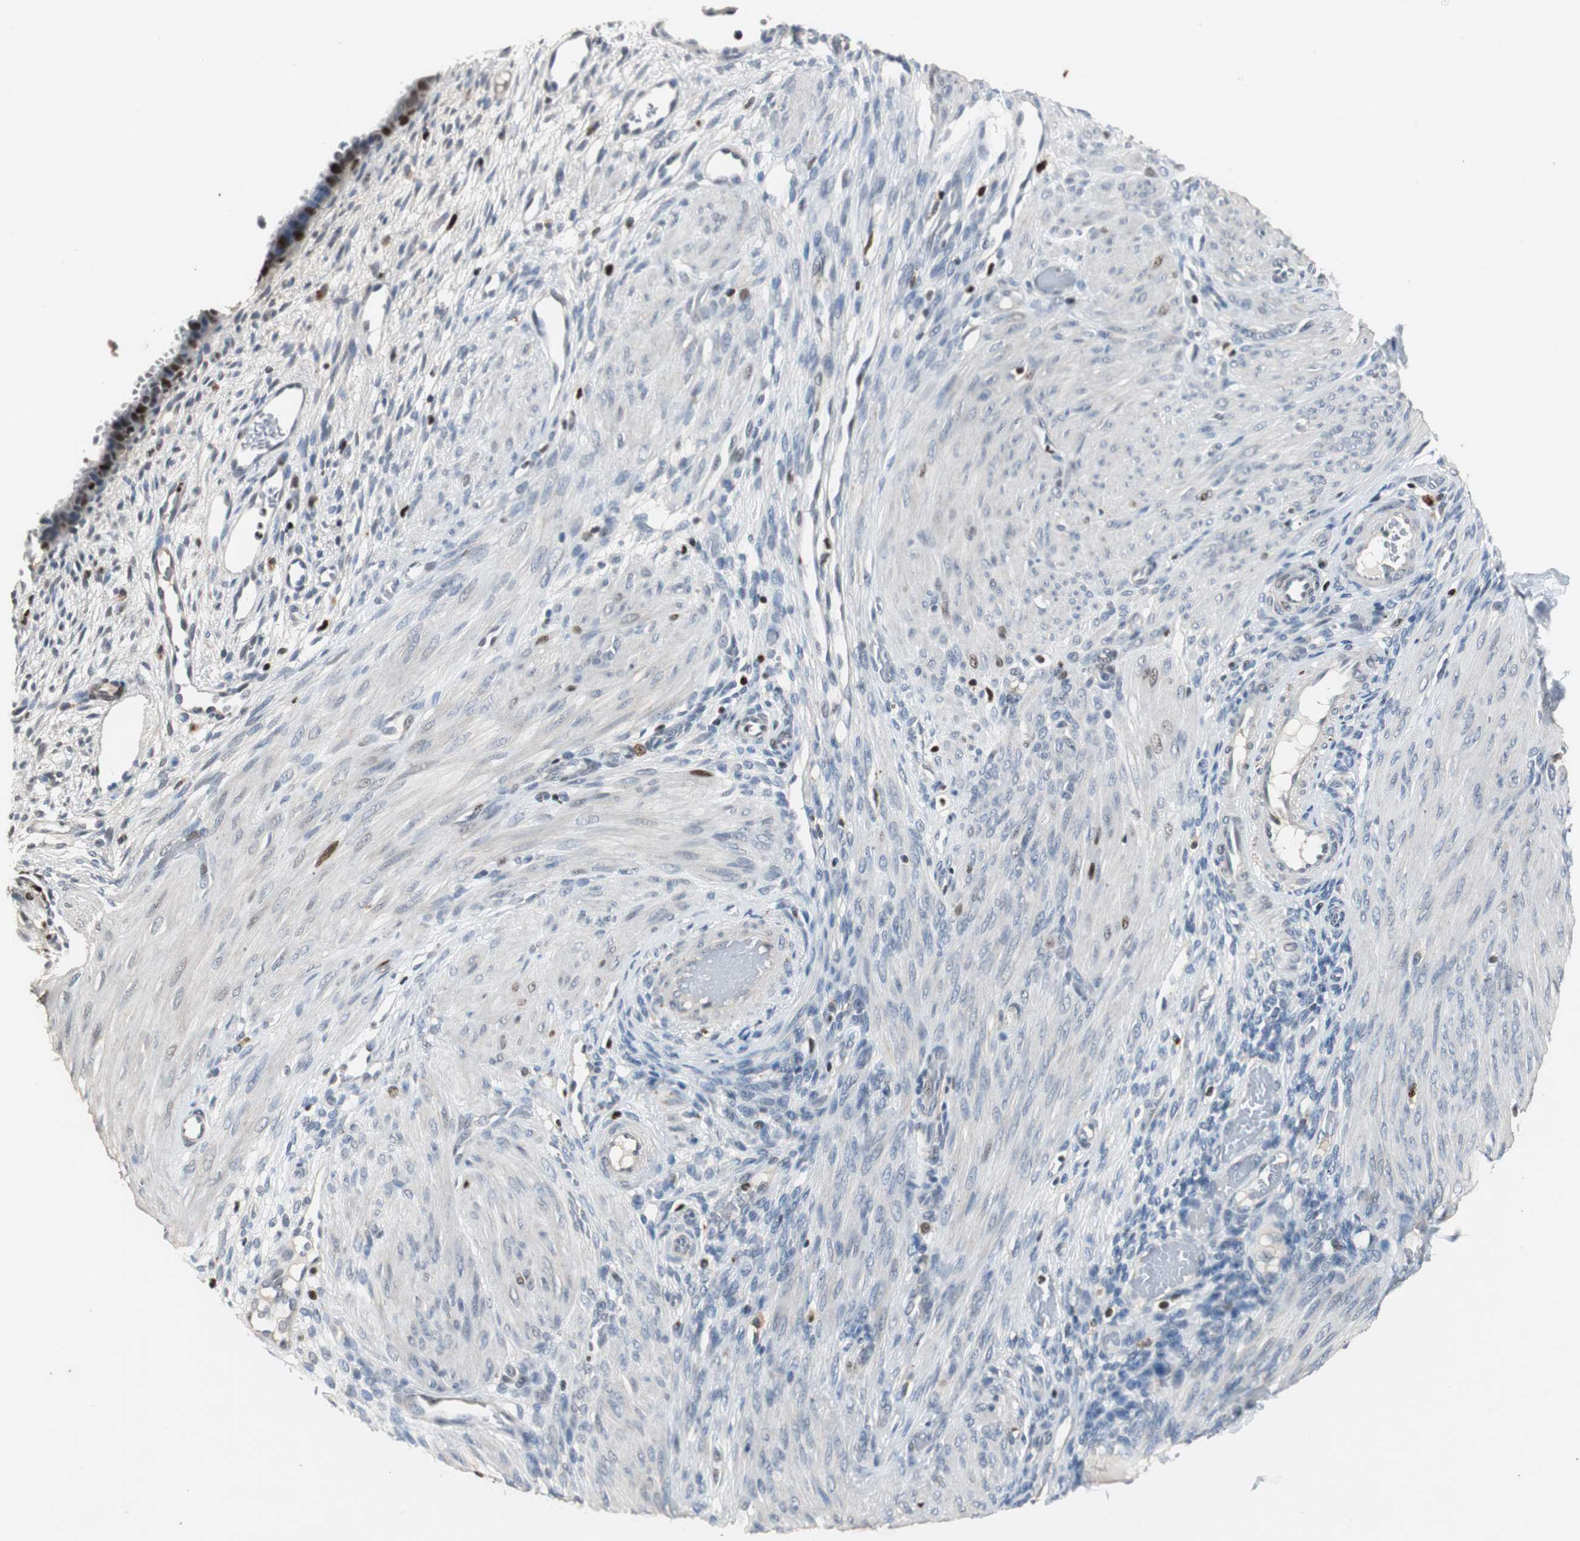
{"staining": {"intensity": "strong", "quantity": "<25%", "location": "nuclear"}, "tissue": "endometrium", "cell_type": "Cells in endometrial stroma", "image_type": "normal", "snomed": [{"axis": "morphology", "description": "Normal tissue, NOS"}, {"axis": "topography", "description": "Endometrium"}], "caption": "Cells in endometrial stroma display medium levels of strong nuclear expression in approximately <25% of cells in normal endometrium.", "gene": "FEN1", "patient": {"sex": "female", "age": 72}}